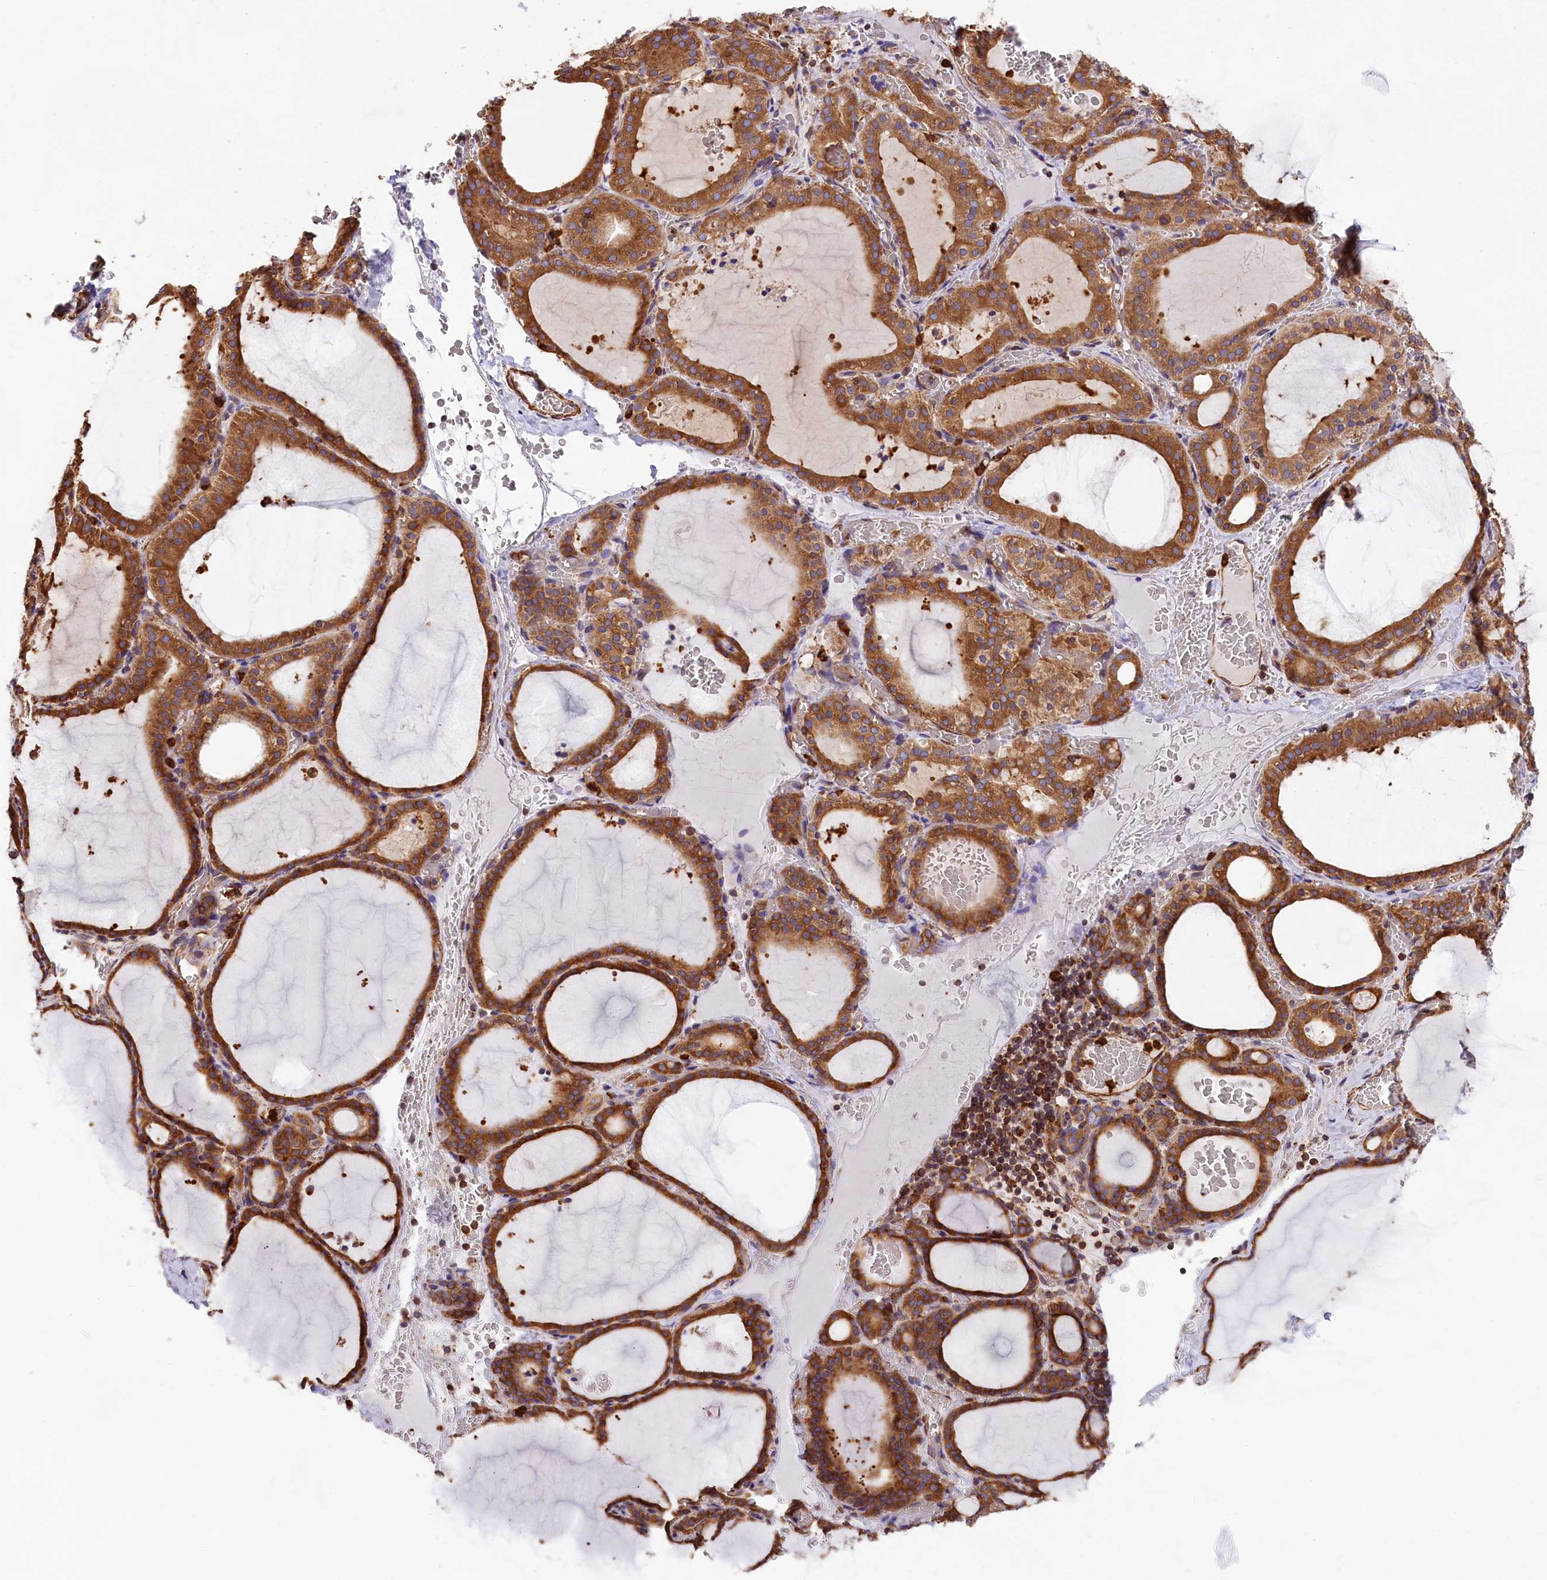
{"staining": {"intensity": "strong", "quantity": ">75%", "location": "cytoplasmic/membranous"}, "tissue": "thyroid gland", "cell_type": "Glandular cells", "image_type": "normal", "snomed": [{"axis": "morphology", "description": "Normal tissue, NOS"}, {"axis": "topography", "description": "Thyroid gland"}], "caption": "This is an image of IHC staining of benign thyroid gland, which shows strong positivity in the cytoplasmic/membranous of glandular cells.", "gene": "GYS1", "patient": {"sex": "female", "age": 39}}